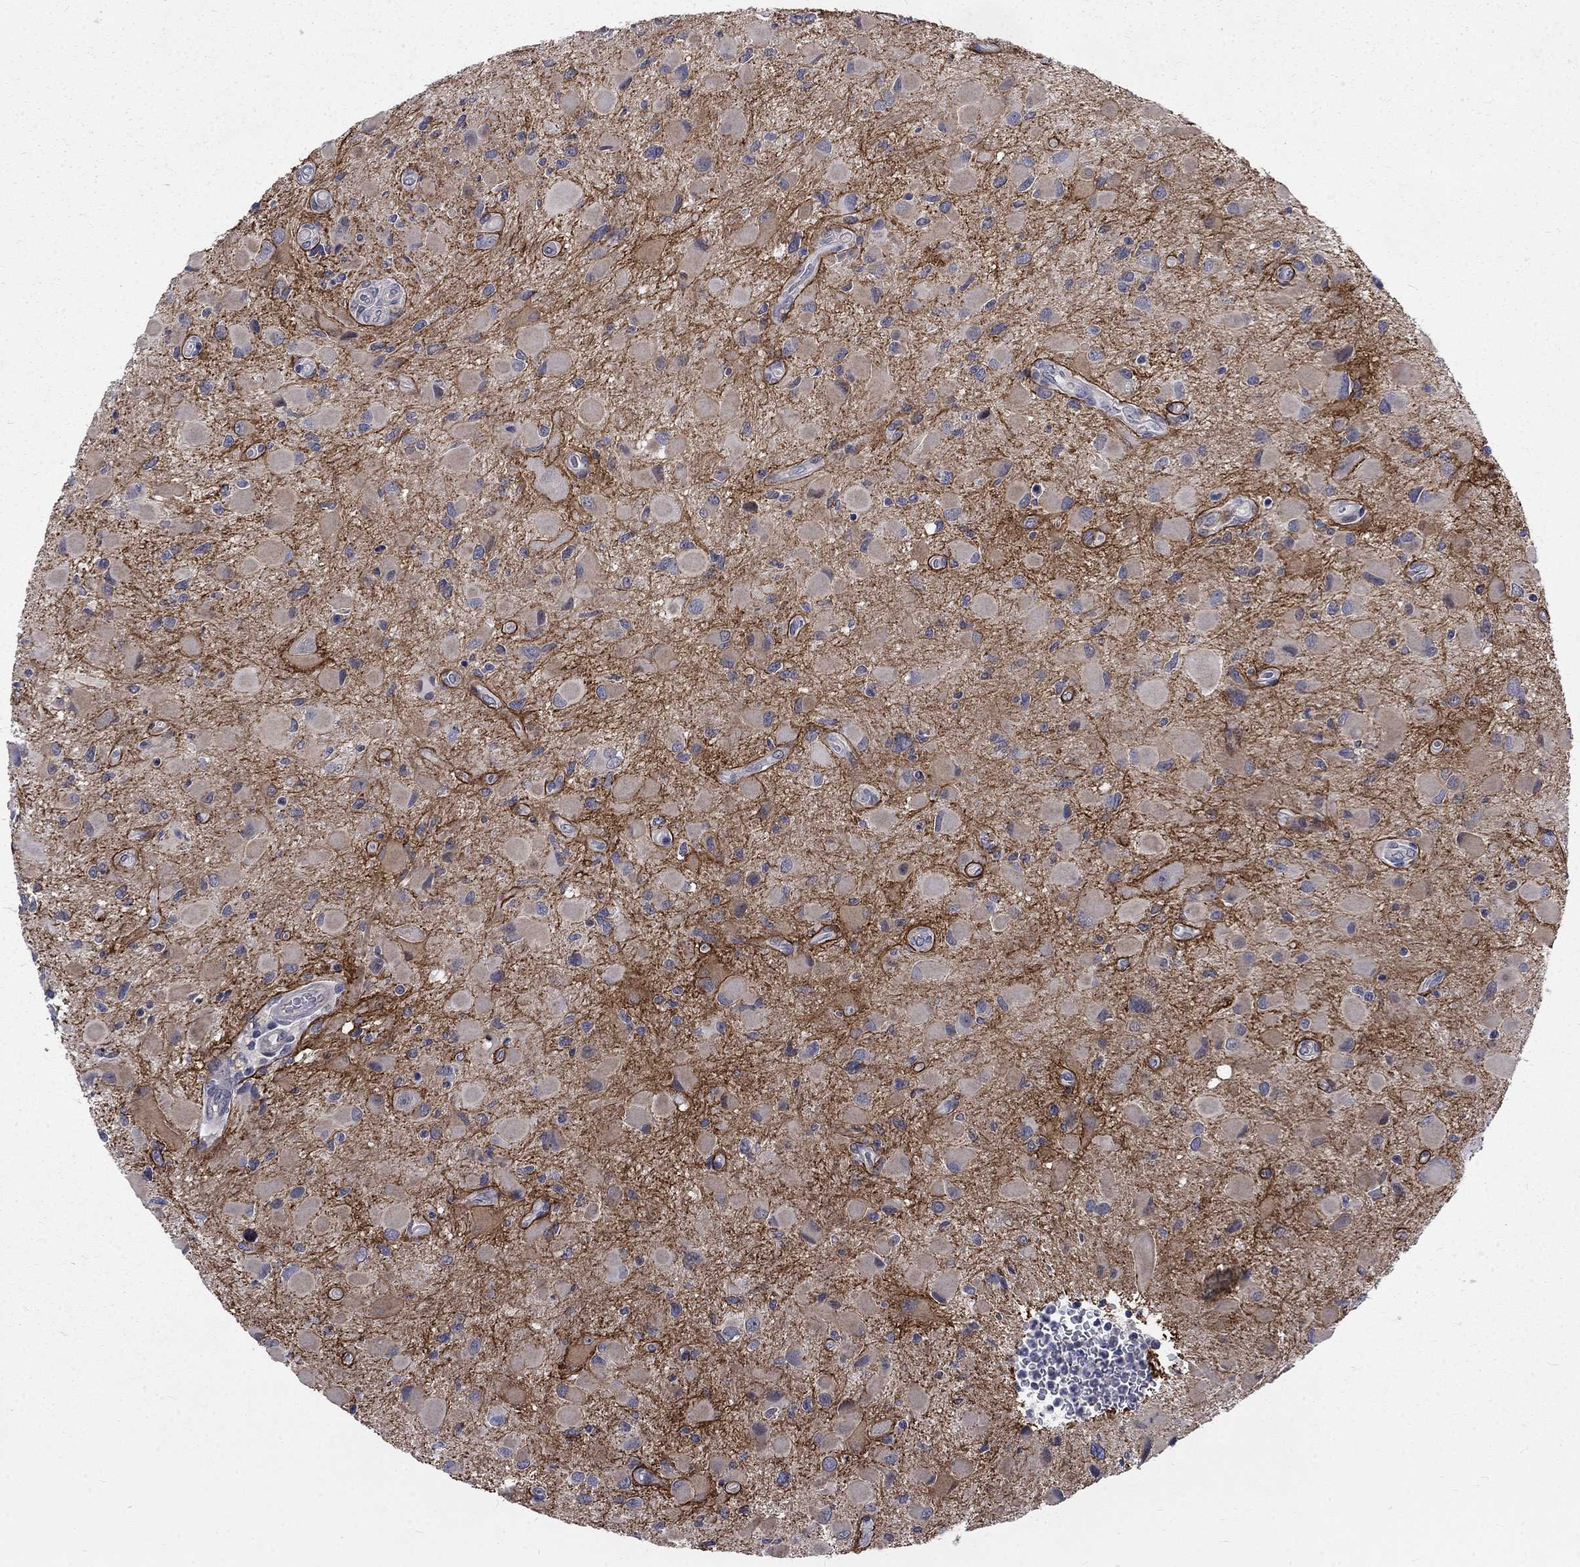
{"staining": {"intensity": "negative", "quantity": "none", "location": "none"}, "tissue": "glioma", "cell_type": "Tumor cells", "image_type": "cancer", "snomed": [{"axis": "morphology", "description": "Glioma, malignant, Low grade"}, {"axis": "topography", "description": "Brain"}], "caption": "An immunohistochemistry (IHC) photomicrograph of low-grade glioma (malignant) is shown. There is no staining in tumor cells of low-grade glioma (malignant). (Stains: DAB (3,3'-diaminobenzidine) immunohistochemistry with hematoxylin counter stain, Microscopy: brightfield microscopy at high magnification).", "gene": "PHKA1", "patient": {"sex": "female", "age": 32}}